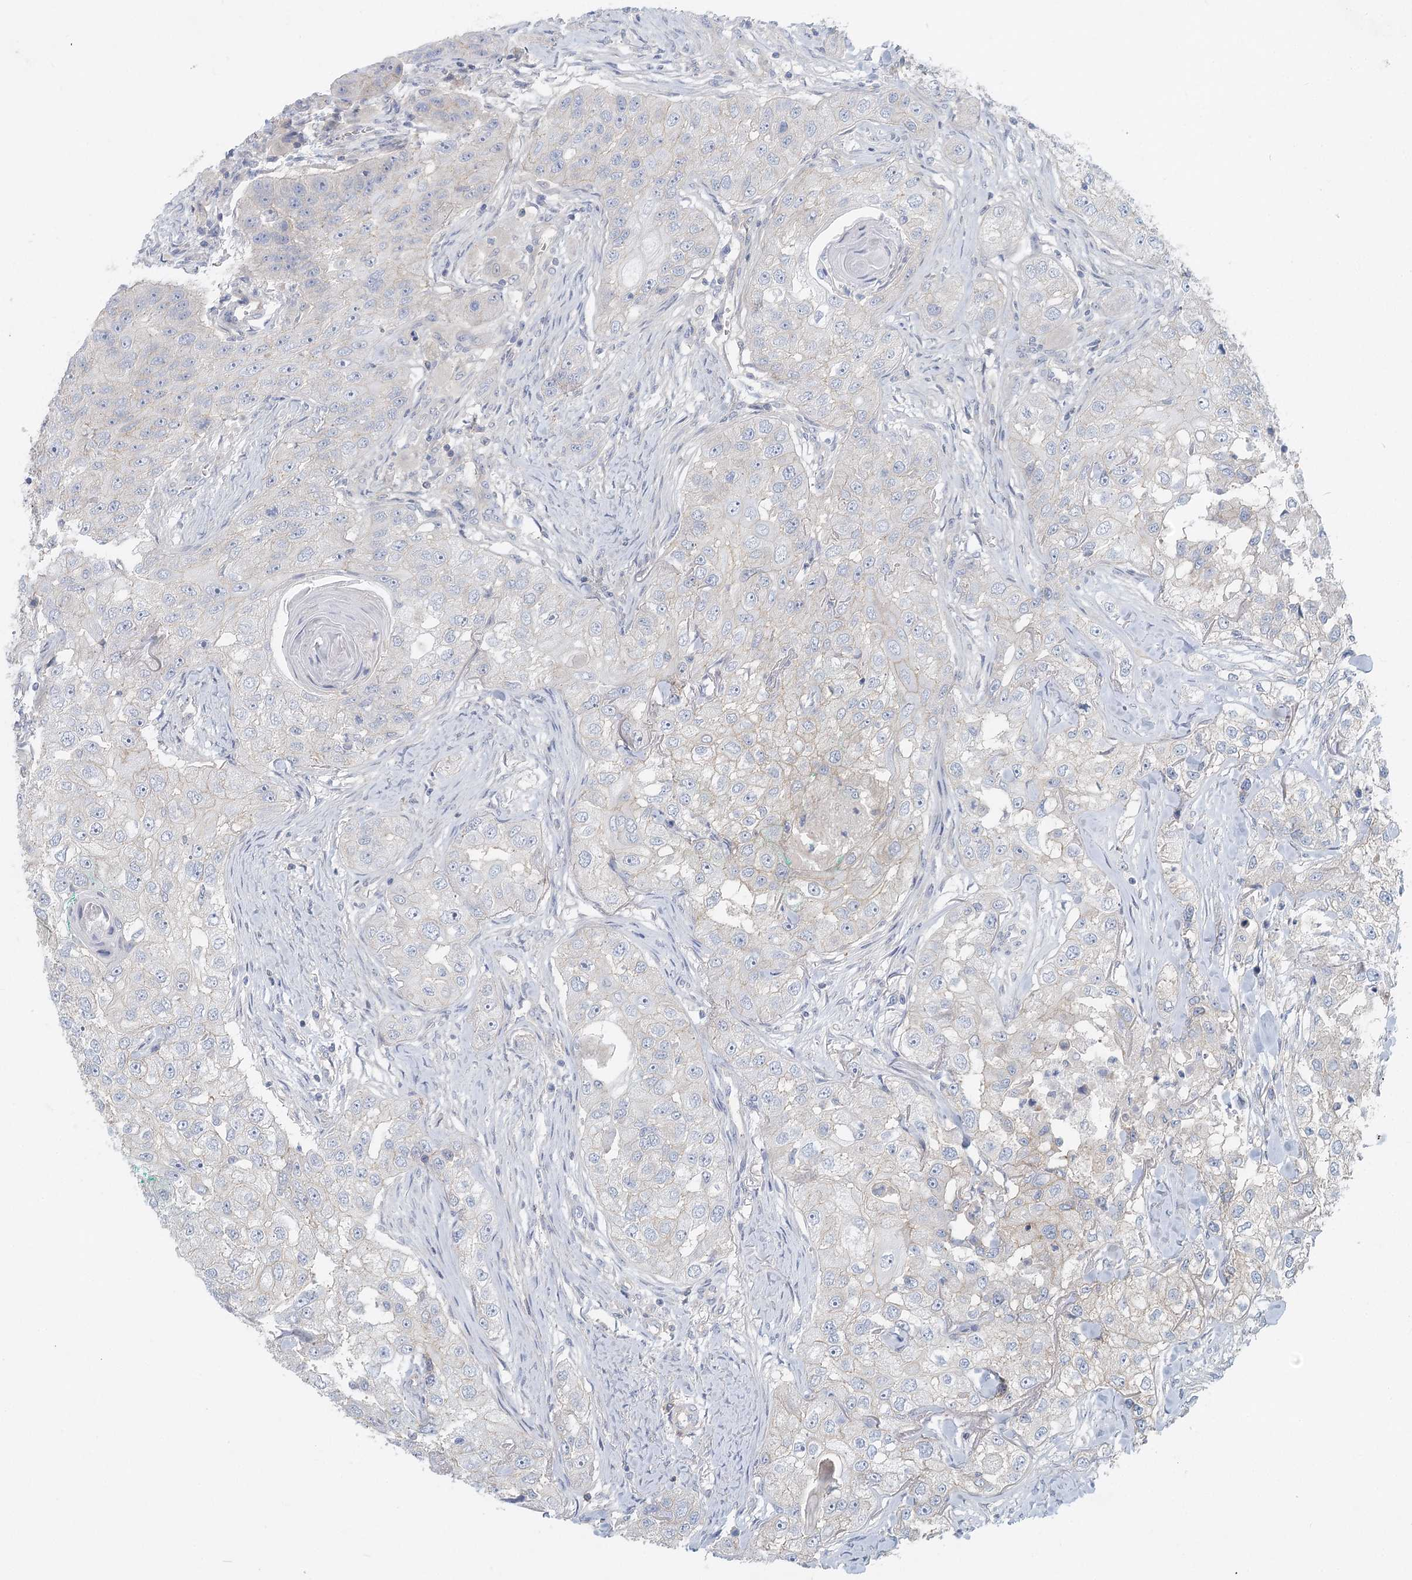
{"staining": {"intensity": "negative", "quantity": "none", "location": "none"}, "tissue": "head and neck cancer", "cell_type": "Tumor cells", "image_type": "cancer", "snomed": [{"axis": "morphology", "description": "Normal tissue, NOS"}, {"axis": "morphology", "description": "Squamous cell carcinoma, NOS"}, {"axis": "topography", "description": "Skeletal muscle"}, {"axis": "topography", "description": "Head-Neck"}], "caption": "This is an immunohistochemistry image of human head and neck cancer. There is no staining in tumor cells.", "gene": "DNMBP", "patient": {"sex": "male", "age": 51}}